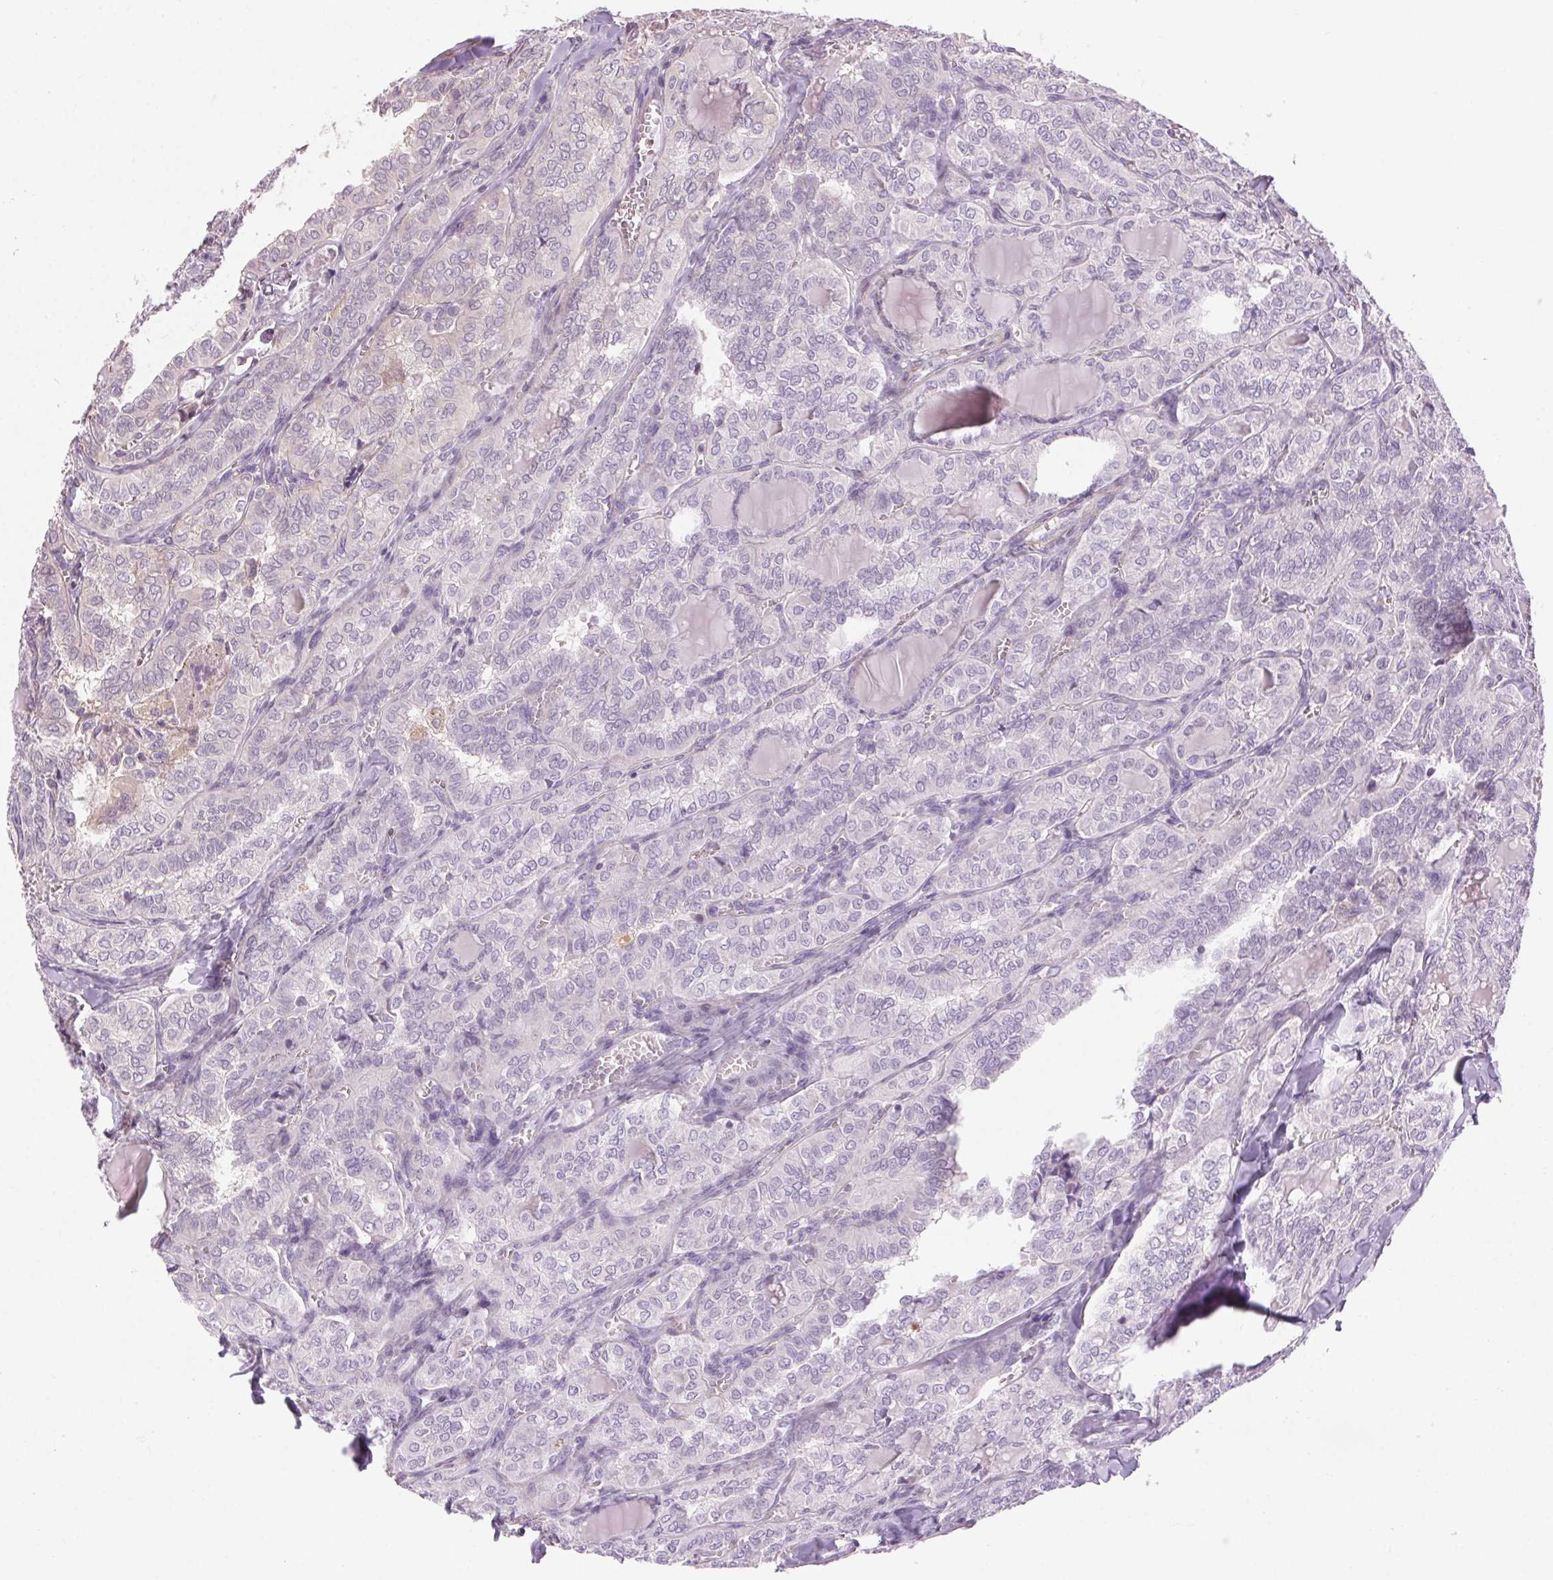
{"staining": {"intensity": "negative", "quantity": "none", "location": "none"}, "tissue": "thyroid cancer", "cell_type": "Tumor cells", "image_type": "cancer", "snomed": [{"axis": "morphology", "description": "Papillary adenocarcinoma, NOS"}, {"axis": "topography", "description": "Thyroid gland"}], "caption": "DAB (3,3'-diaminobenzidine) immunohistochemical staining of human thyroid papillary adenocarcinoma exhibits no significant expression in tumor cells.", "gene": "HHLA2", "patient": {"sex": "female", "age": 41}}